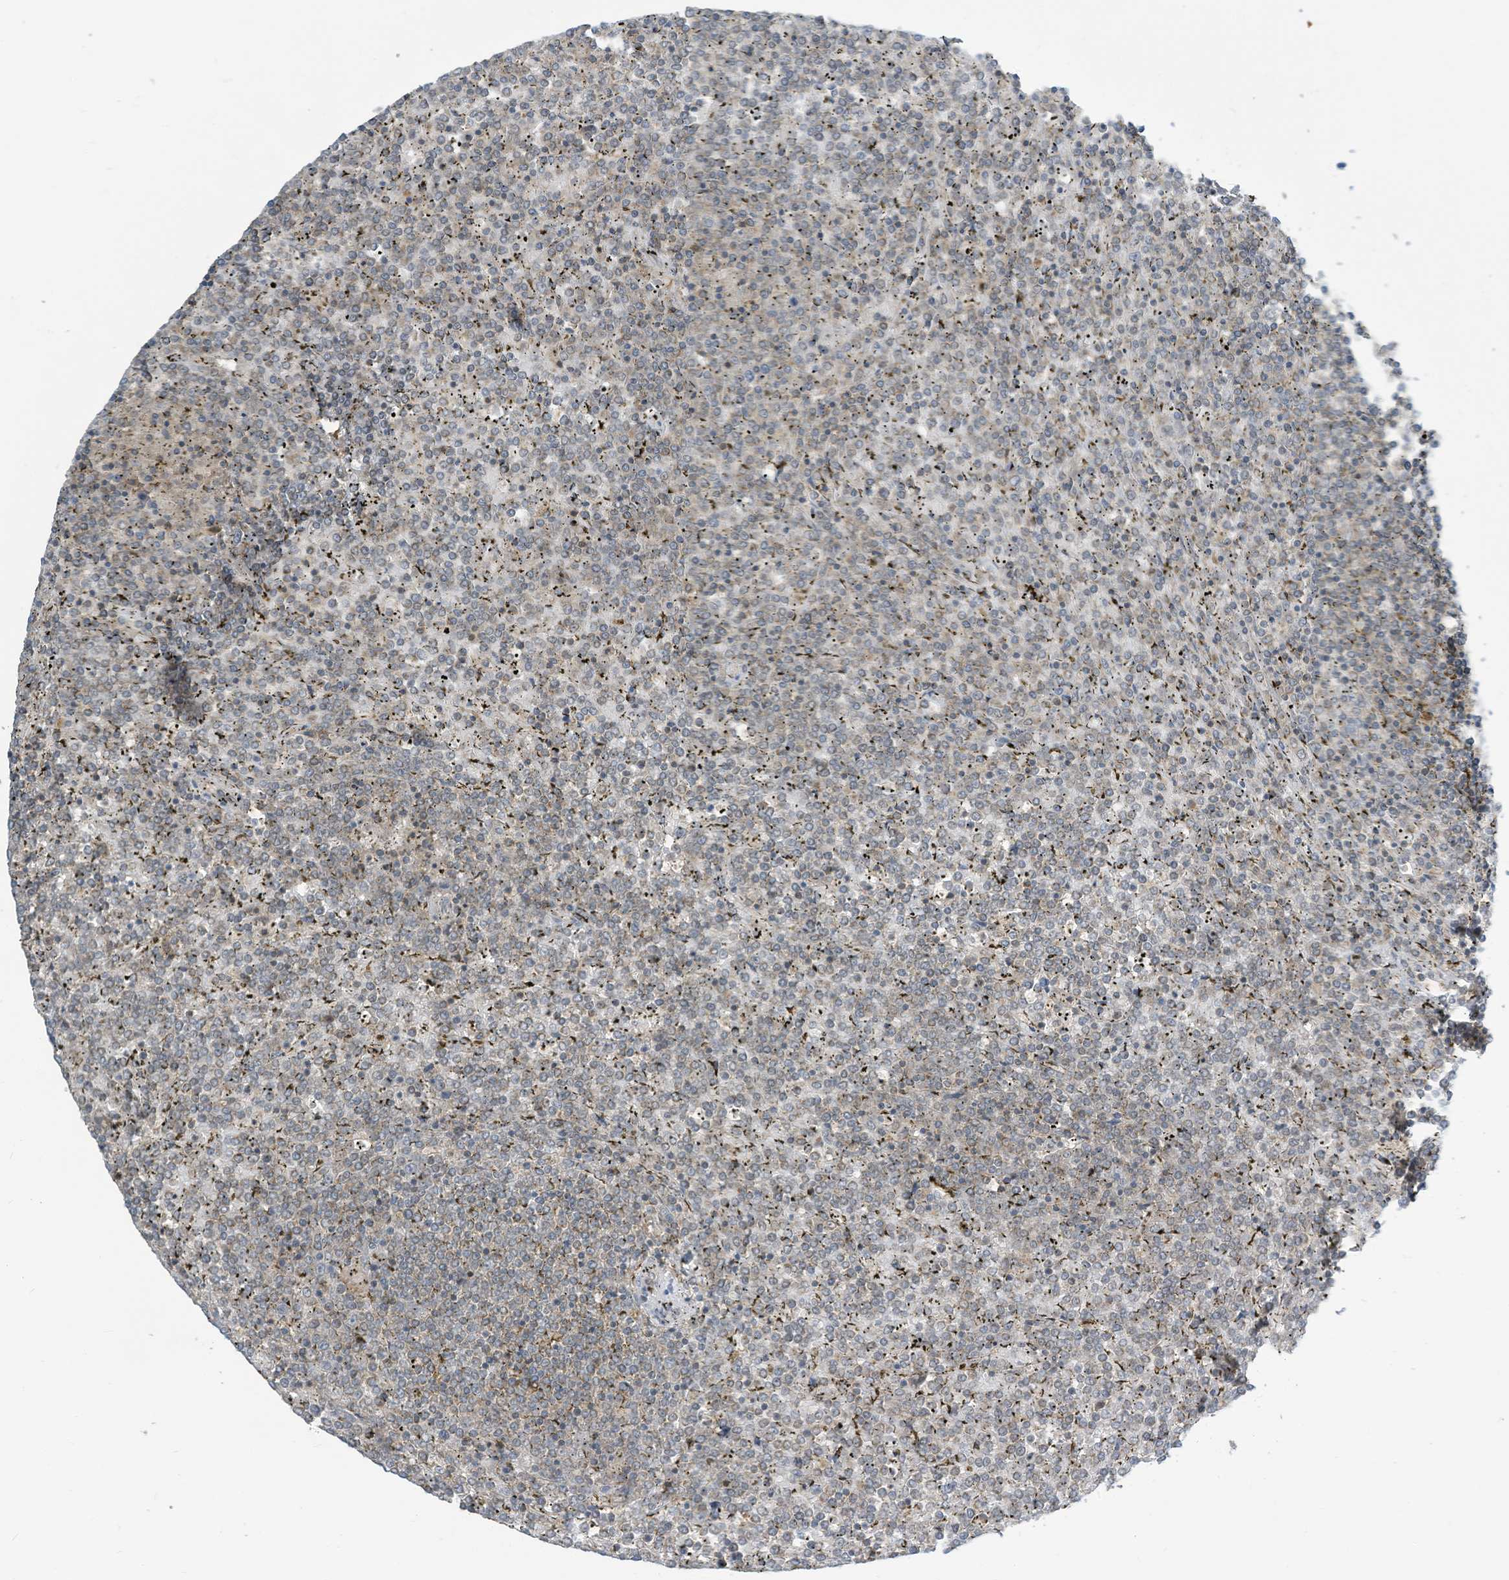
{"staining": {"intensity": "negative", "quantity": "none", "location": "none"}, "tissue": "lymphoma", "cell_type": "Tumor cells", "image_type": "cancer", "snomed": [{"axis": "morphology", "description": "Malignant lymphoma, non-Hodgkin's type, Low grade"}, {"axis": "topography", "description": "Spleen"}], "caption": "DAB (3,3'-diaminobenzidine) immunohistochemical staining of lymphoma reveals no significant expression in tumor cells.", "gene": "PARVG", "patient": {"sex": "female", "age": 19}}